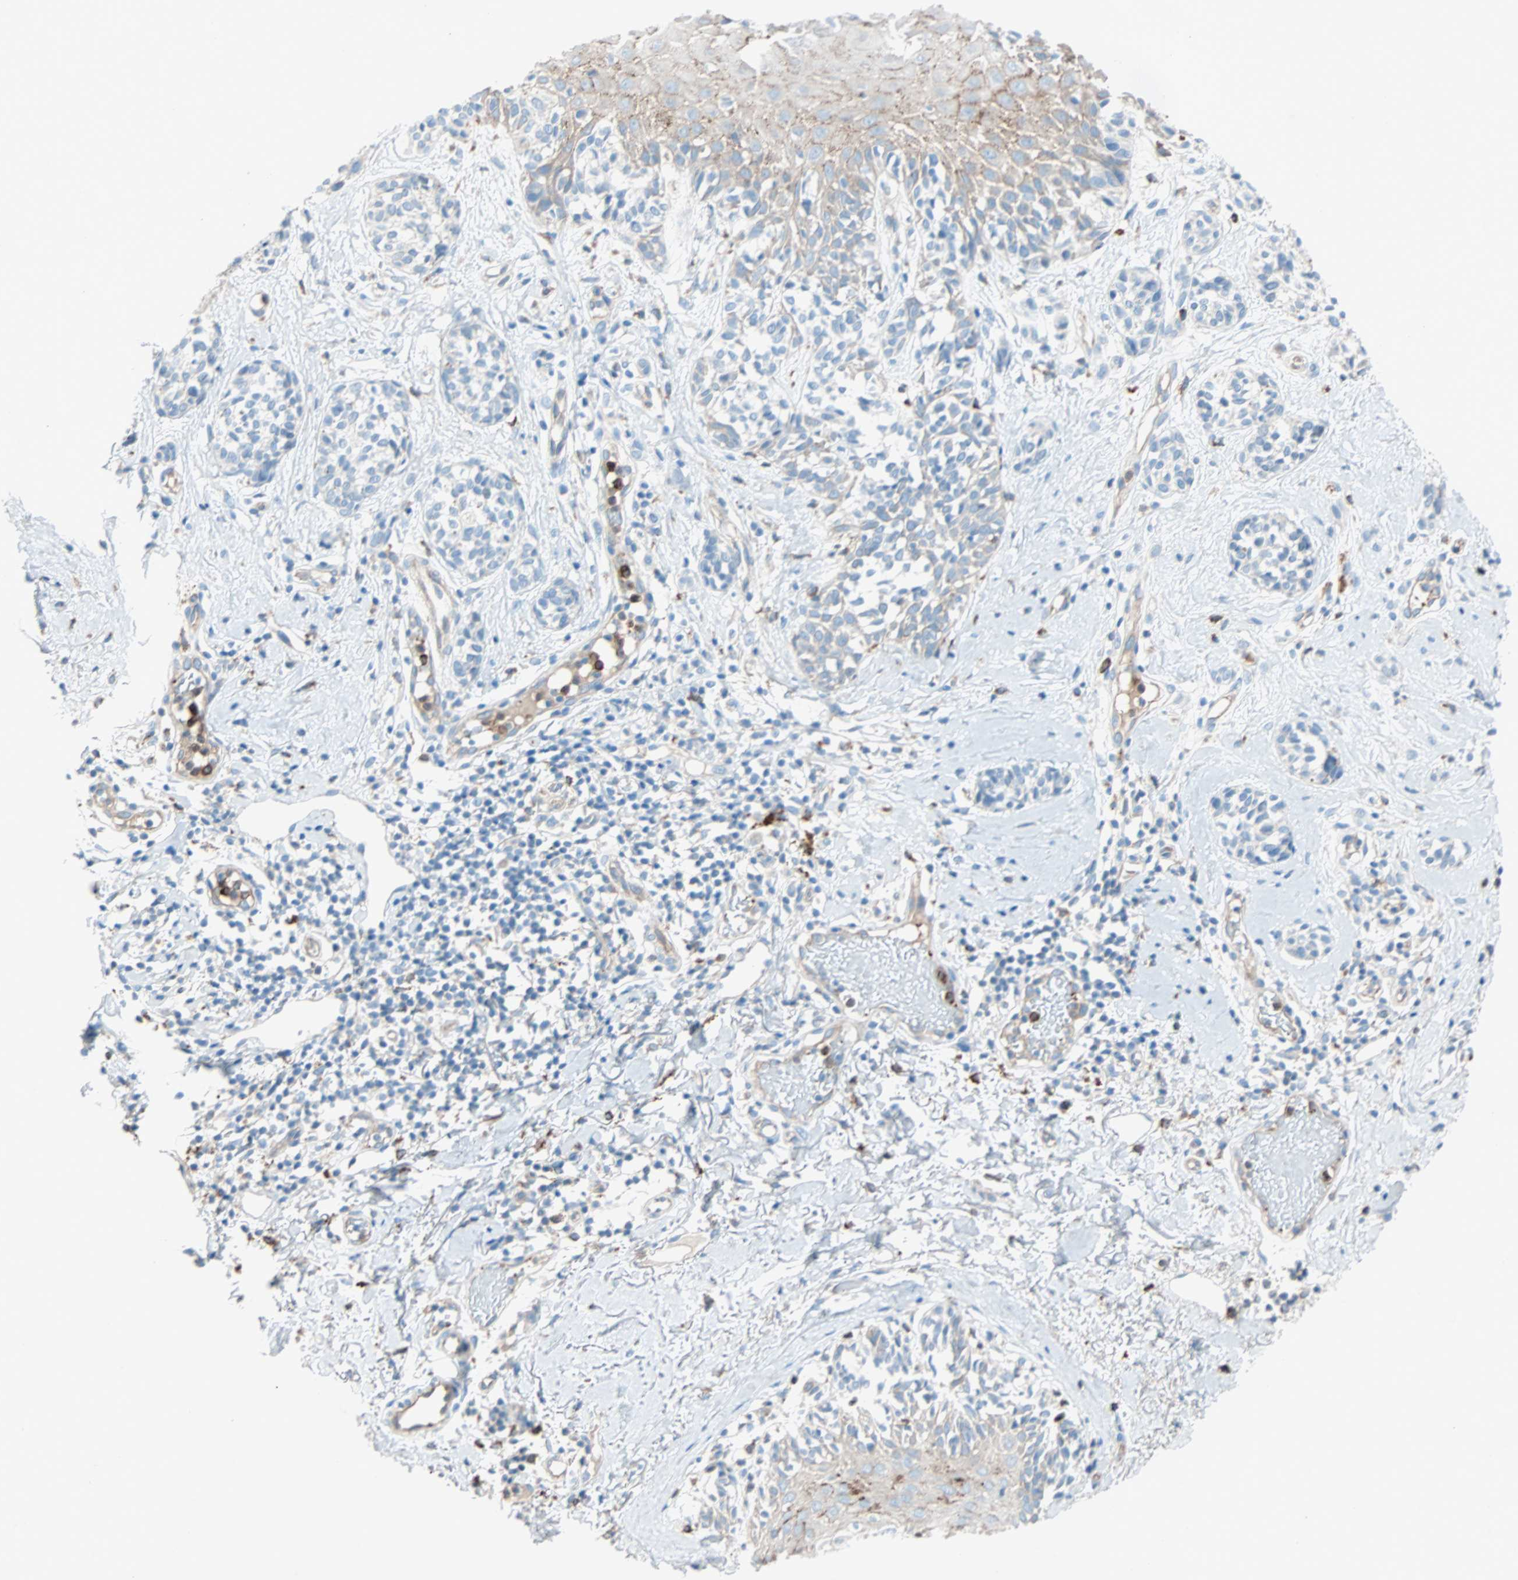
{"staining": {"intensity": "weak", "quantity": "25%-75%", "location": "cytoplasmic/membranous"}, "tissue": "melanoma", "cell_type": "Tumor cells", "image_type": "cancer", "snomed": [{"axis": "morphology", "description": "Malignant melanoma, NOS"}, {"axis": "topography", "description": "Skin"}], "caption": "Tumor cells demonstrate low levels of weak cytoplasmic/membranous staining in about 25%-75% of cells in human melanoma.", "gene": "LY6G6F", "patient": {"sex": "male", "age": 64}}